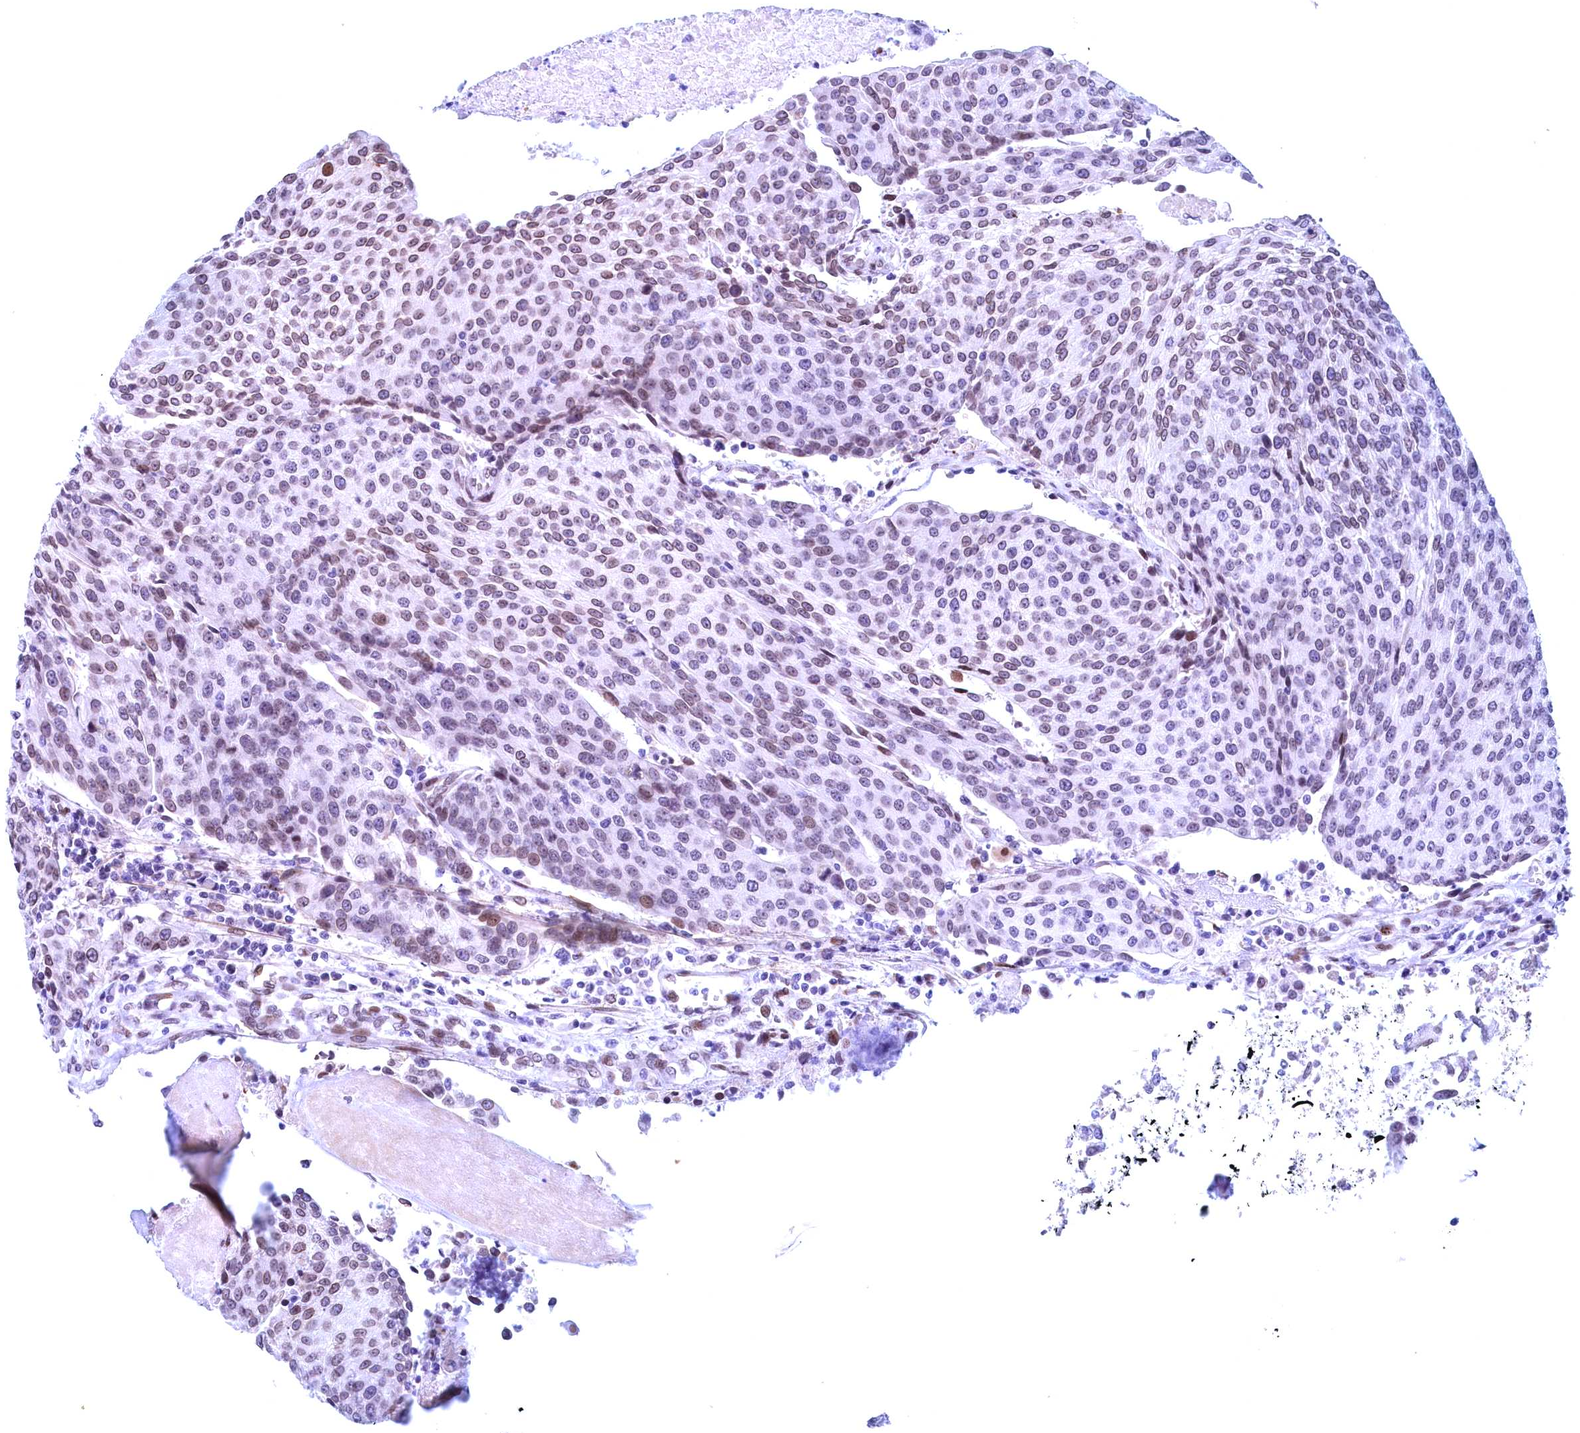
{"staining": {"intensity": "weak", "quantity": "25%-75%", "location": "nuclear"}, "tissue": "urothelial cancer", "cell_type": "Tumor cells", "image_type": "cancer", "snomed": [{"axis": "morphology", "description": "Urothelial carcinoma, High grade"}, {"axis": "topography", "description": "Urinary bladder"}], "caption": "Immunohistochemistry histopathology image of neoplastic tissue: urothelial cancer stained using immunohistochemistry (IHC) exhibits low levels of weak protein expression localized specifically in the nuclear of tumor cells, appearing as a nuclear brown color.", "gene": "GPSM1", "patient": {"sex": "female", "age": 85}}